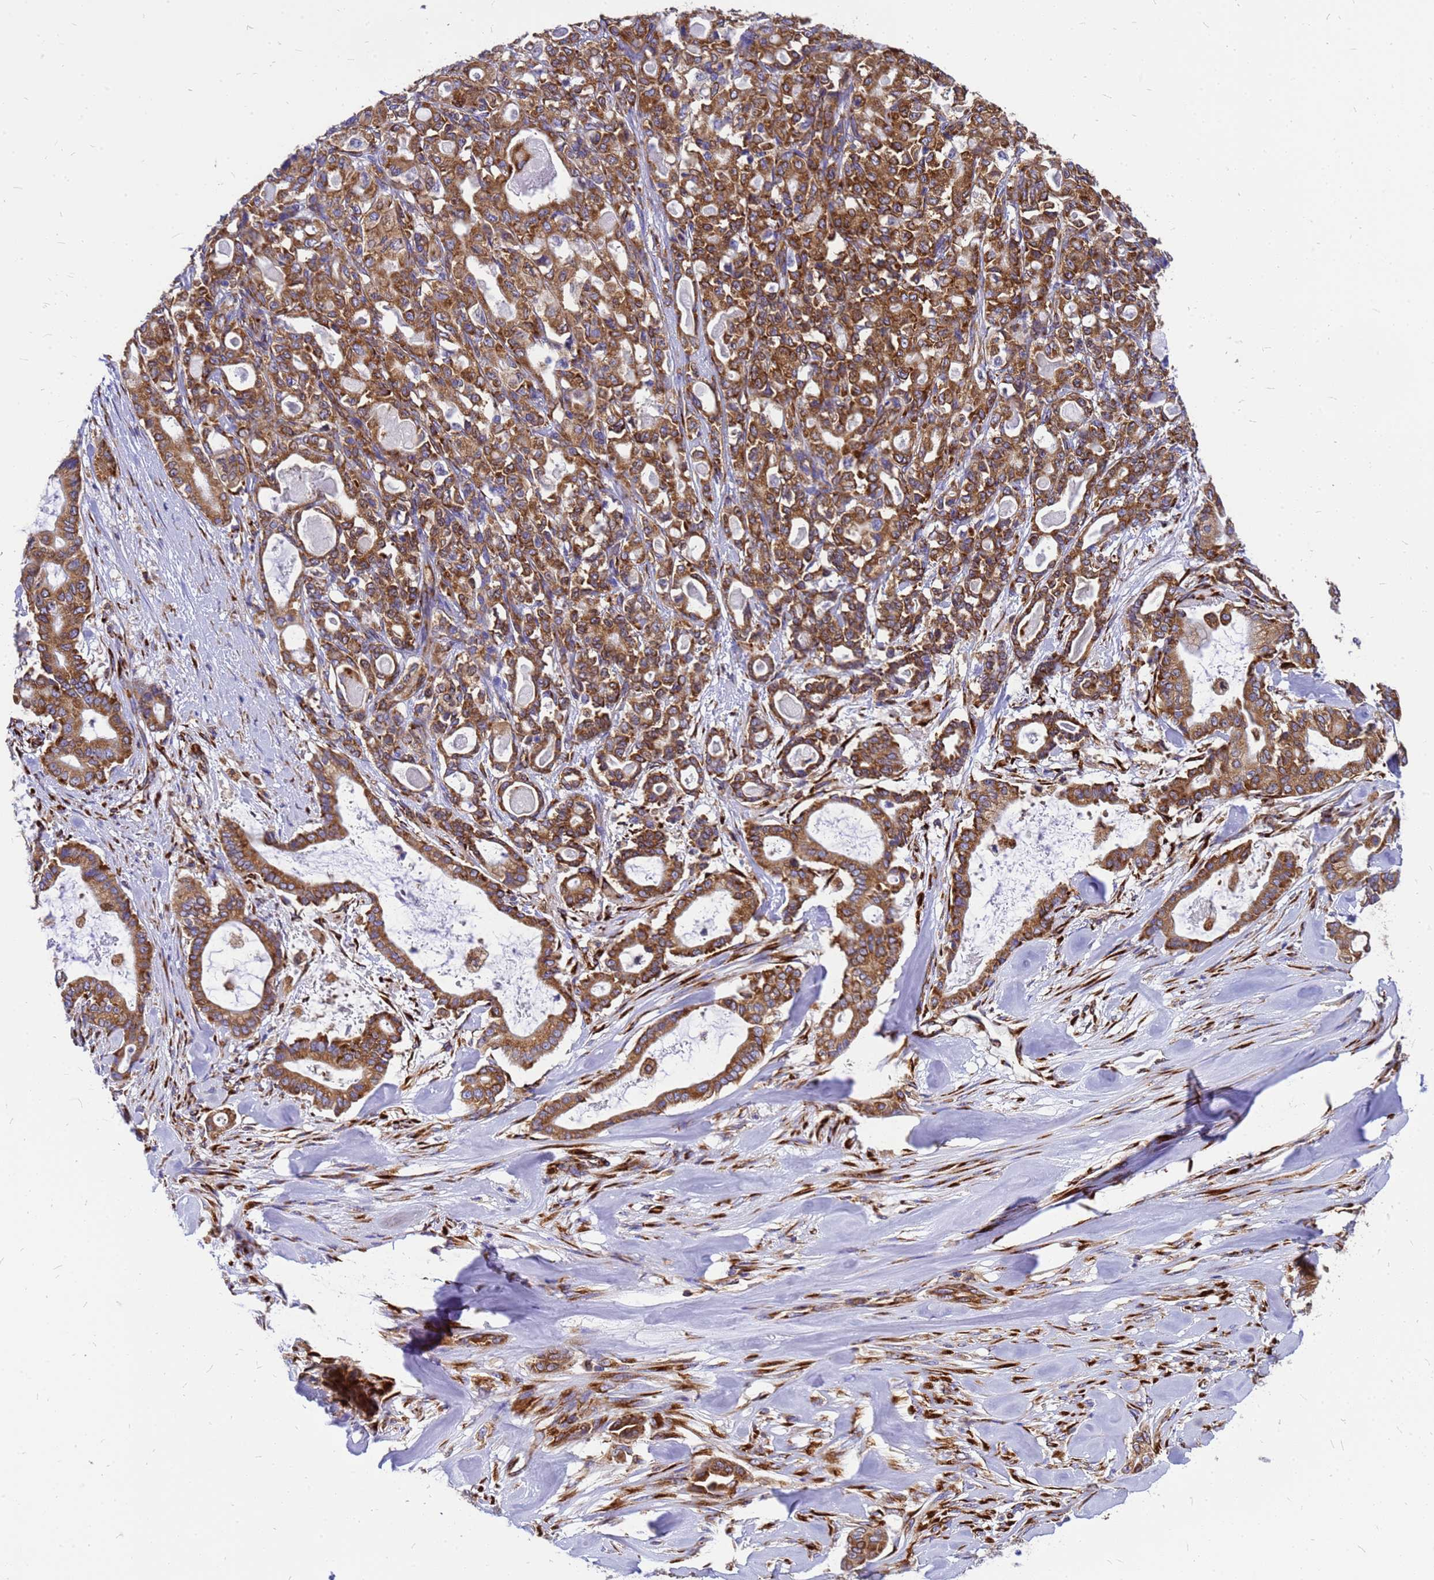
{"staining": {"intensity": "strong", "quantity": ">75%", "location": "cytoplasmic/membranous"}, "tissue": "pancreatic cancer", "cell_type": "Tumor cells", "image_type": "cancer", "snomed": [{"axis": "morphology", "description": "Adenocarcinoma, NOS"}, {"axis": "topography", "description": "Pancreas"}], "caption": "Approximately >75% of tumor cells in human pancreatic adenocarcinoma exhibit strong cytoplasmic/membranous protein positivity as visualized by brown immunohistochemical staining.", "gene": "EEF1D", "patient": {"sex": "male", "age": 63}}